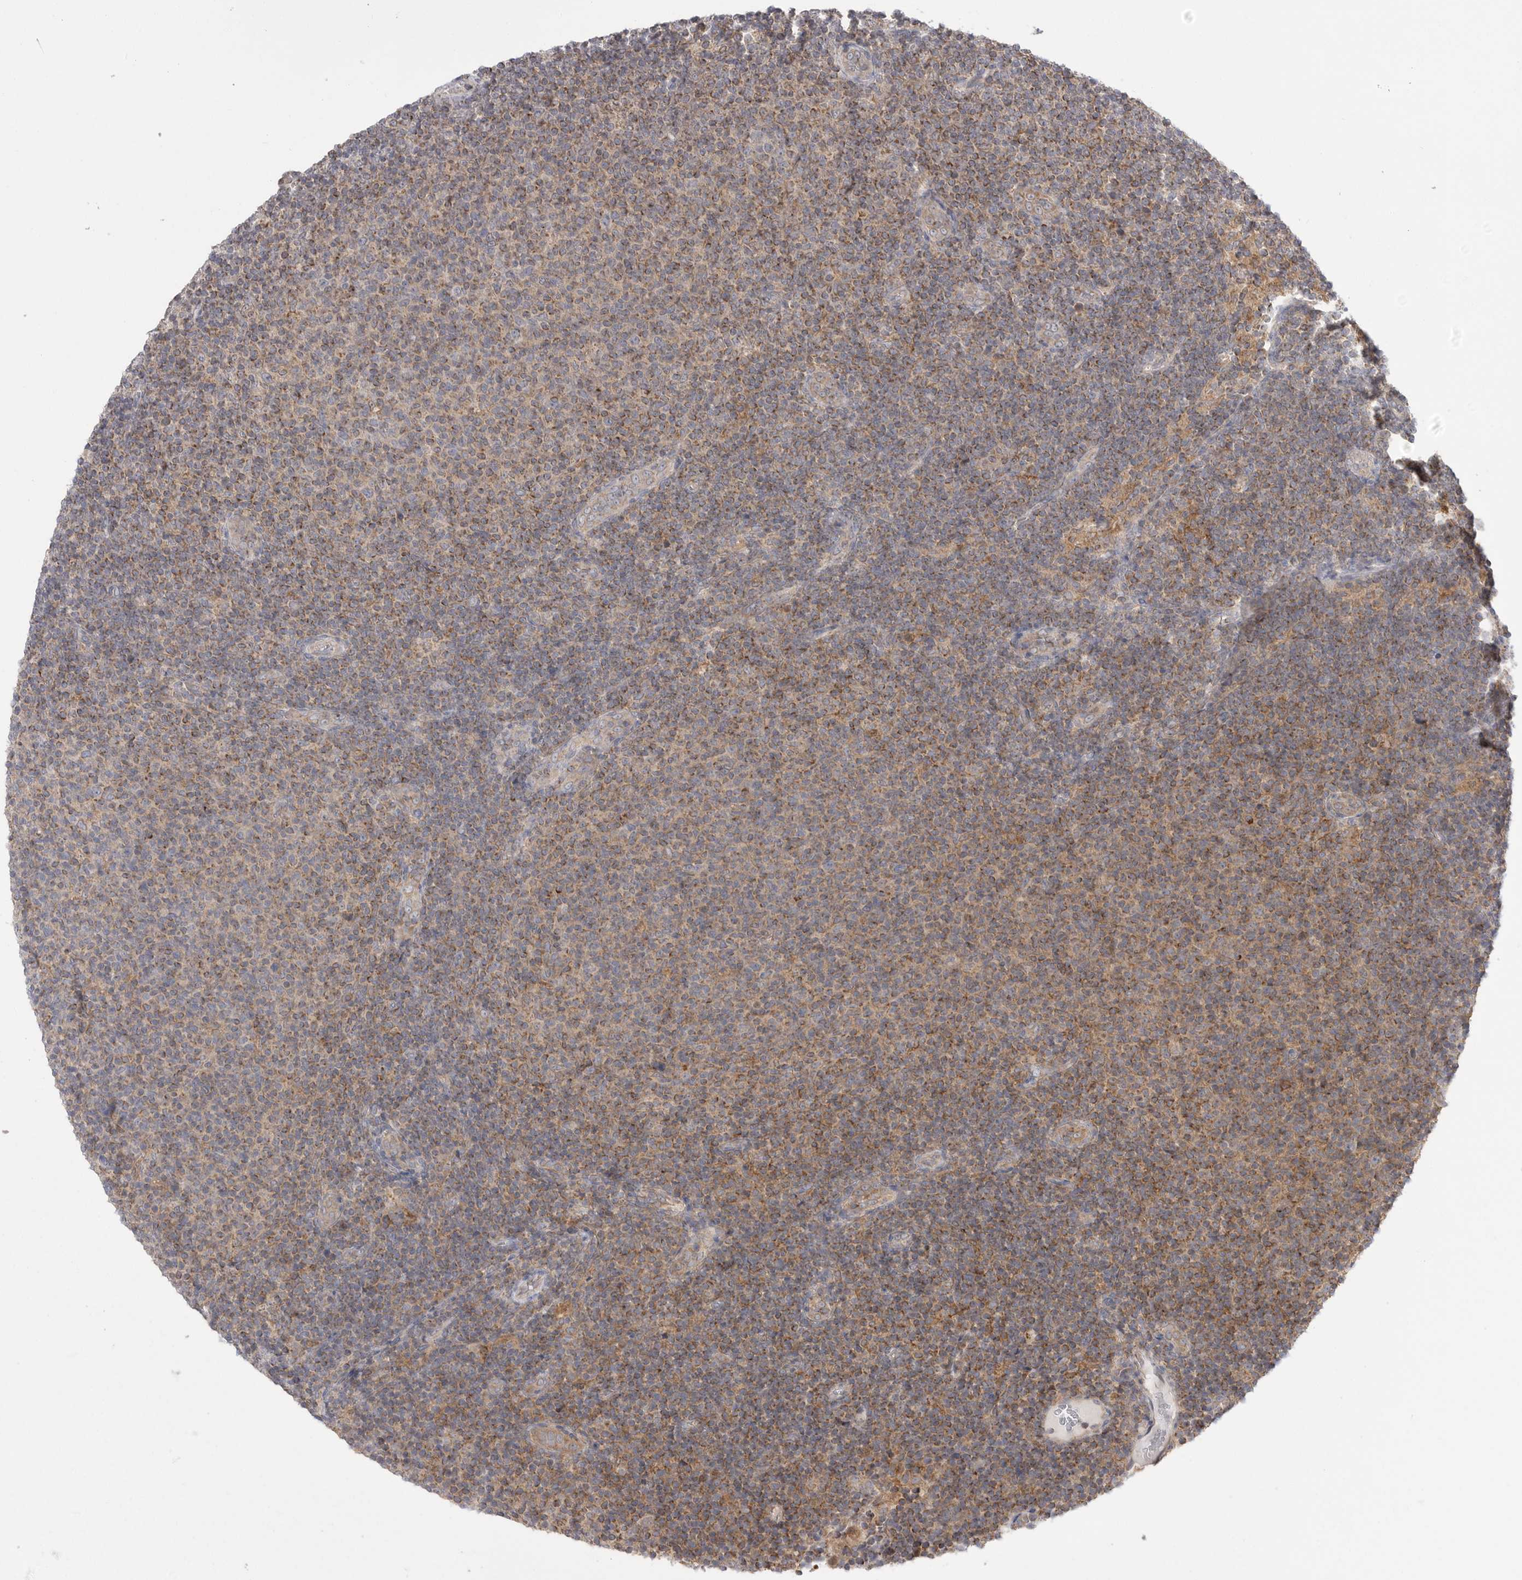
{"staining": {"intensity": "moderate", "quantity": ">75%", "location": "cytoplasmic/membranous"}, "tissue": "lymphoma", "cell_type": "Tumor cells", "image_type": "cancer", "snomed": [{"axis": "morphology", "description": "Malignant lymphoma, non-Hodgkin's type, Low grade"}, {"axis": "topography", "description": "Lymph node"}], "caption": "This is an image of immunohistochemistry staining of lymphoma, which shows moderate expression in the cytoplasmic/membranous of tumor cells.", "gene": "KYAT3", "patient": {"sex": "male", "age": 66}}